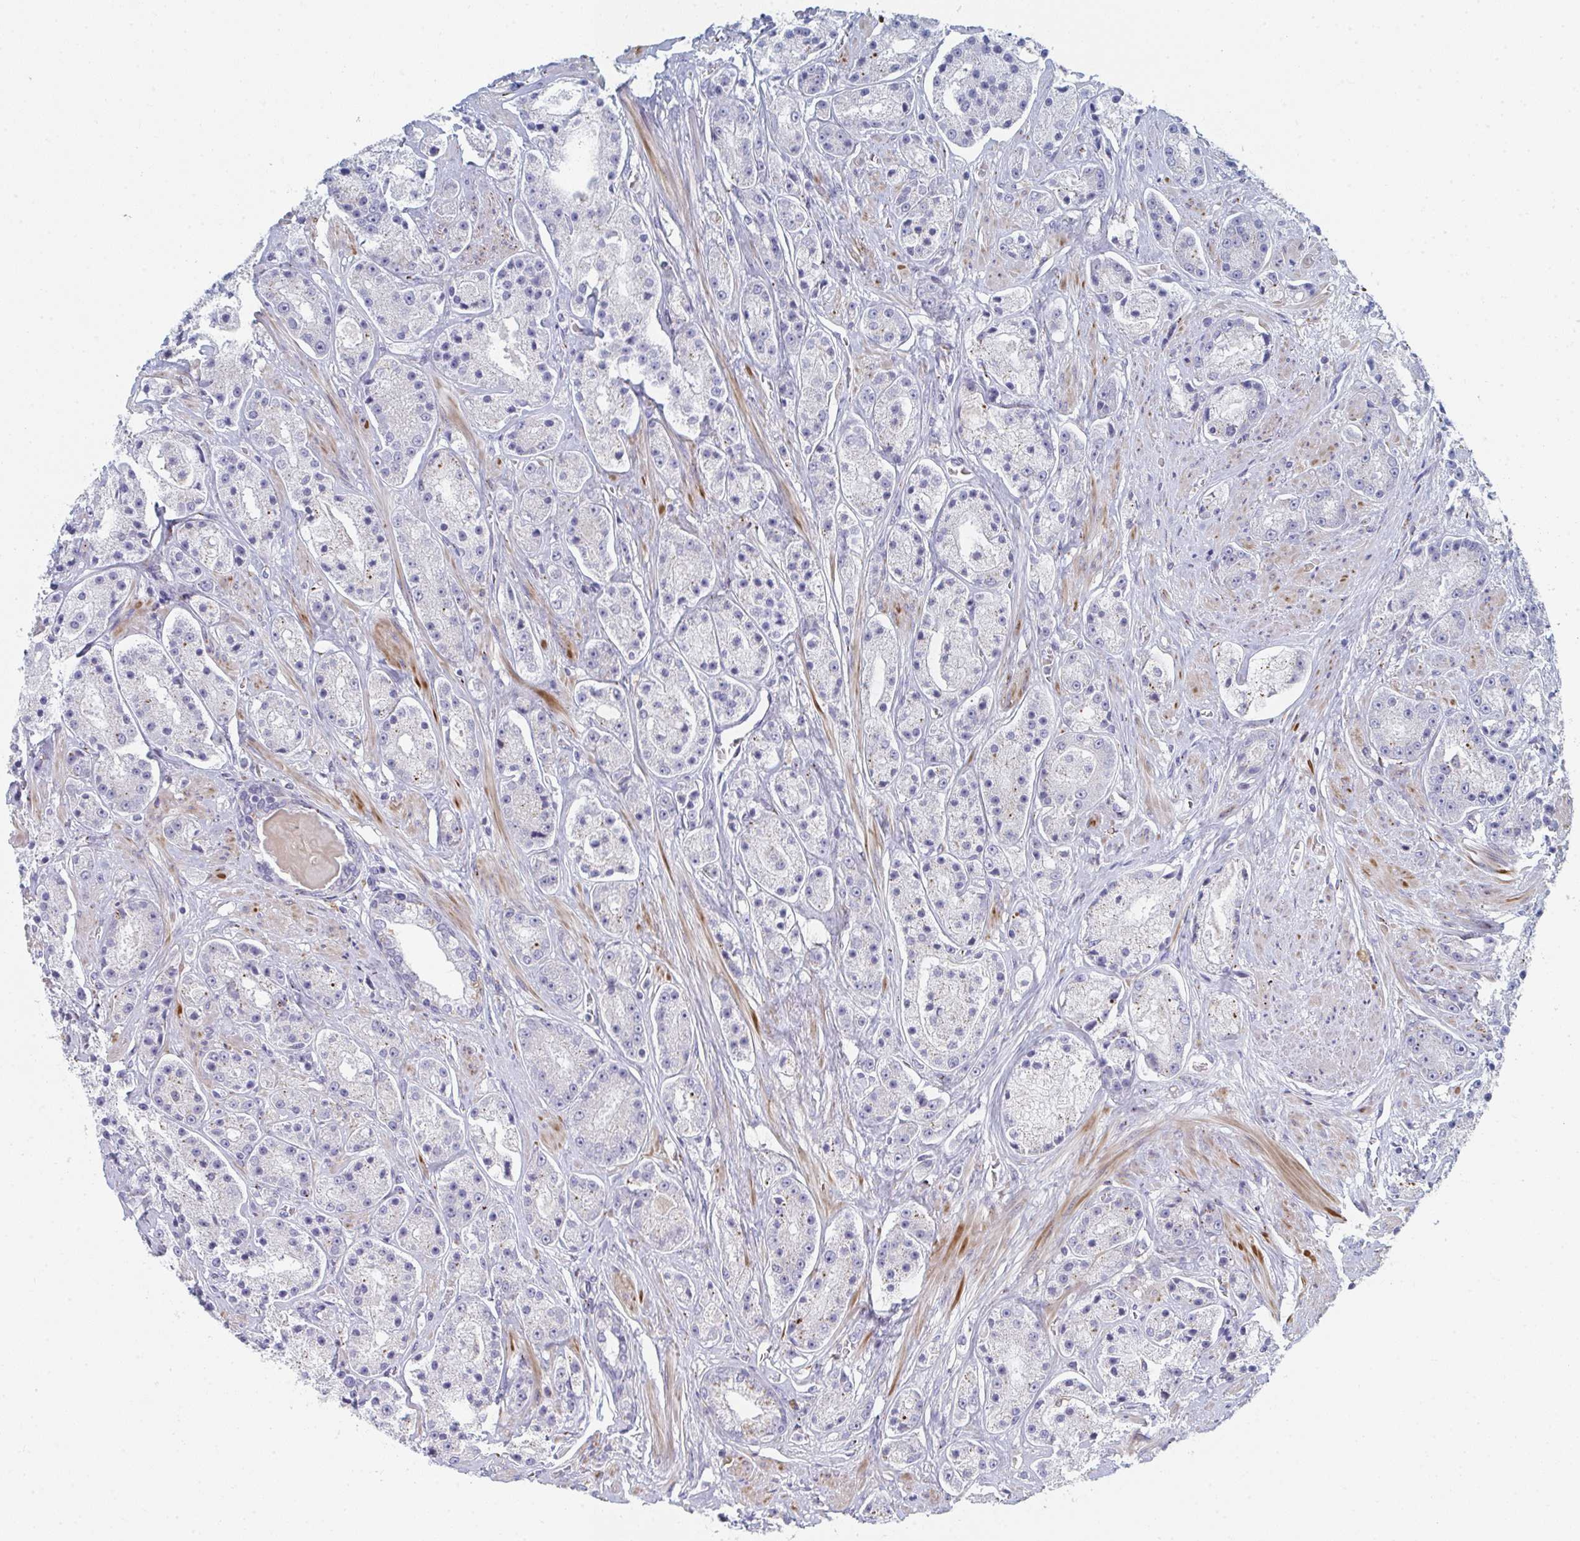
{"staining": {"intensity": "negative", "quantity": "none", "location": "none"}, "tissue": "prostate cancer", "cell_type": "Tumor cells", "image_type": "cancer", "snomed": [{"axis": "morphology", "description": "Adenocarcinoma, High grade"}, {"axis": "topography", "description": "Prostate"}], "caption": "Tumor cells are negative for protein expression in human prostate cancer (adenocarcinoma (high-grade)).", "gene": "PSMG1", "patient": {"sex": "male", "age": 67}}